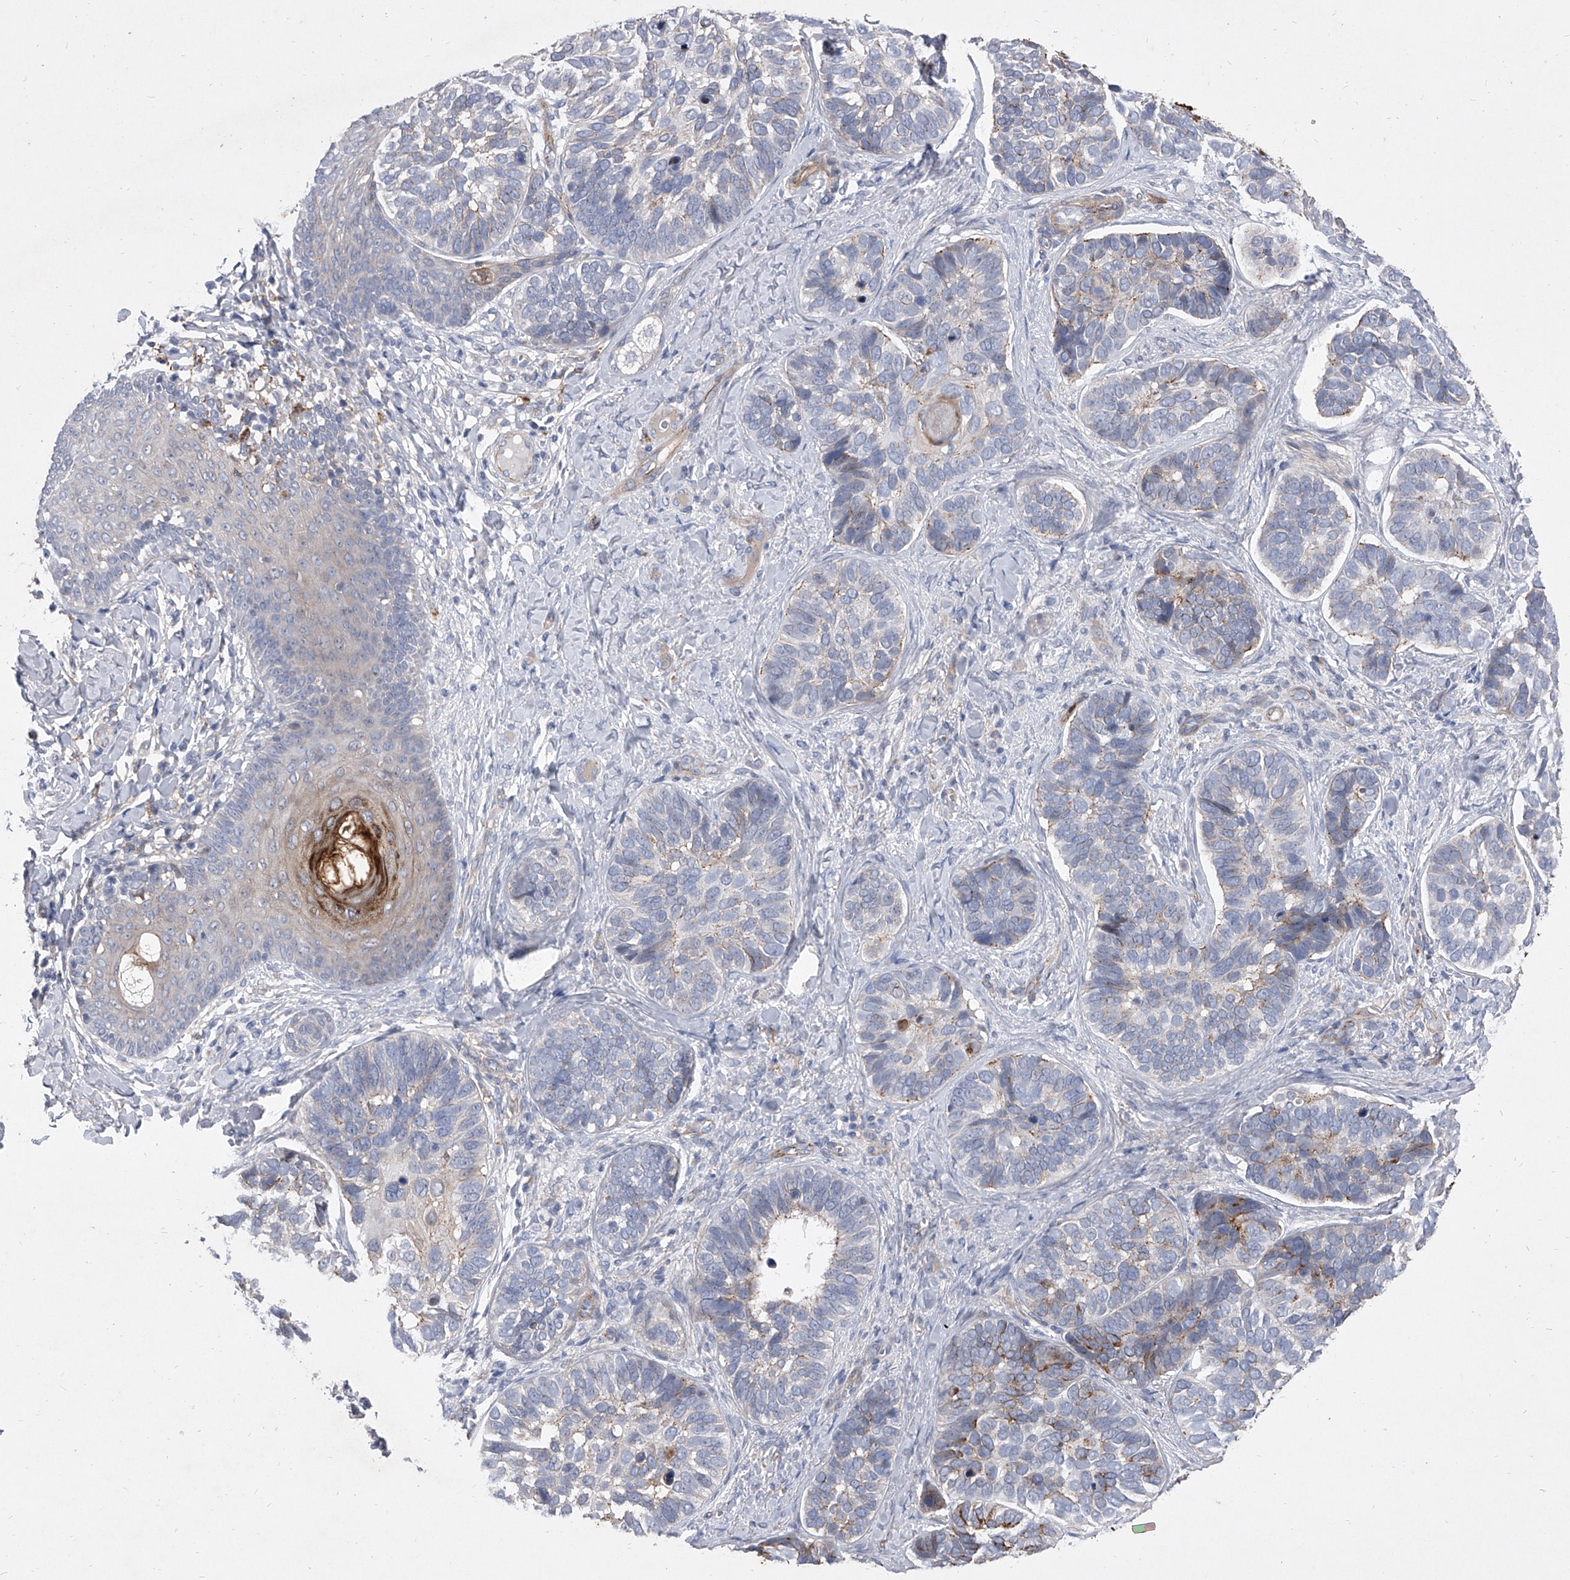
{"staining": {"intensity": "moderate", "quantity": "<25%", "location": "cytoplasmic/membranous"}, "tissue": "skin cancer", "cell_type": "Tumor cells", "image_type": "cancer", "snomed": [{"axis": "morphology", "description": "Basal cell carcinoma"}, {"axis": "topography", "description": "Skin"}], "caption": "The immunohistochemical stain highlights moderate cytoplasmic/membranous positivity in tumor cells of basal cell carcinoma (skin) tissue. The staining is performed using DAB (3,3'-diaminobenzidine) brown chromogen to label protein expression. The nuclei are counter-stained blue using hematoxylin.", "gene": "MINDY4", "patient": {"sex": "male", "age": 62}}